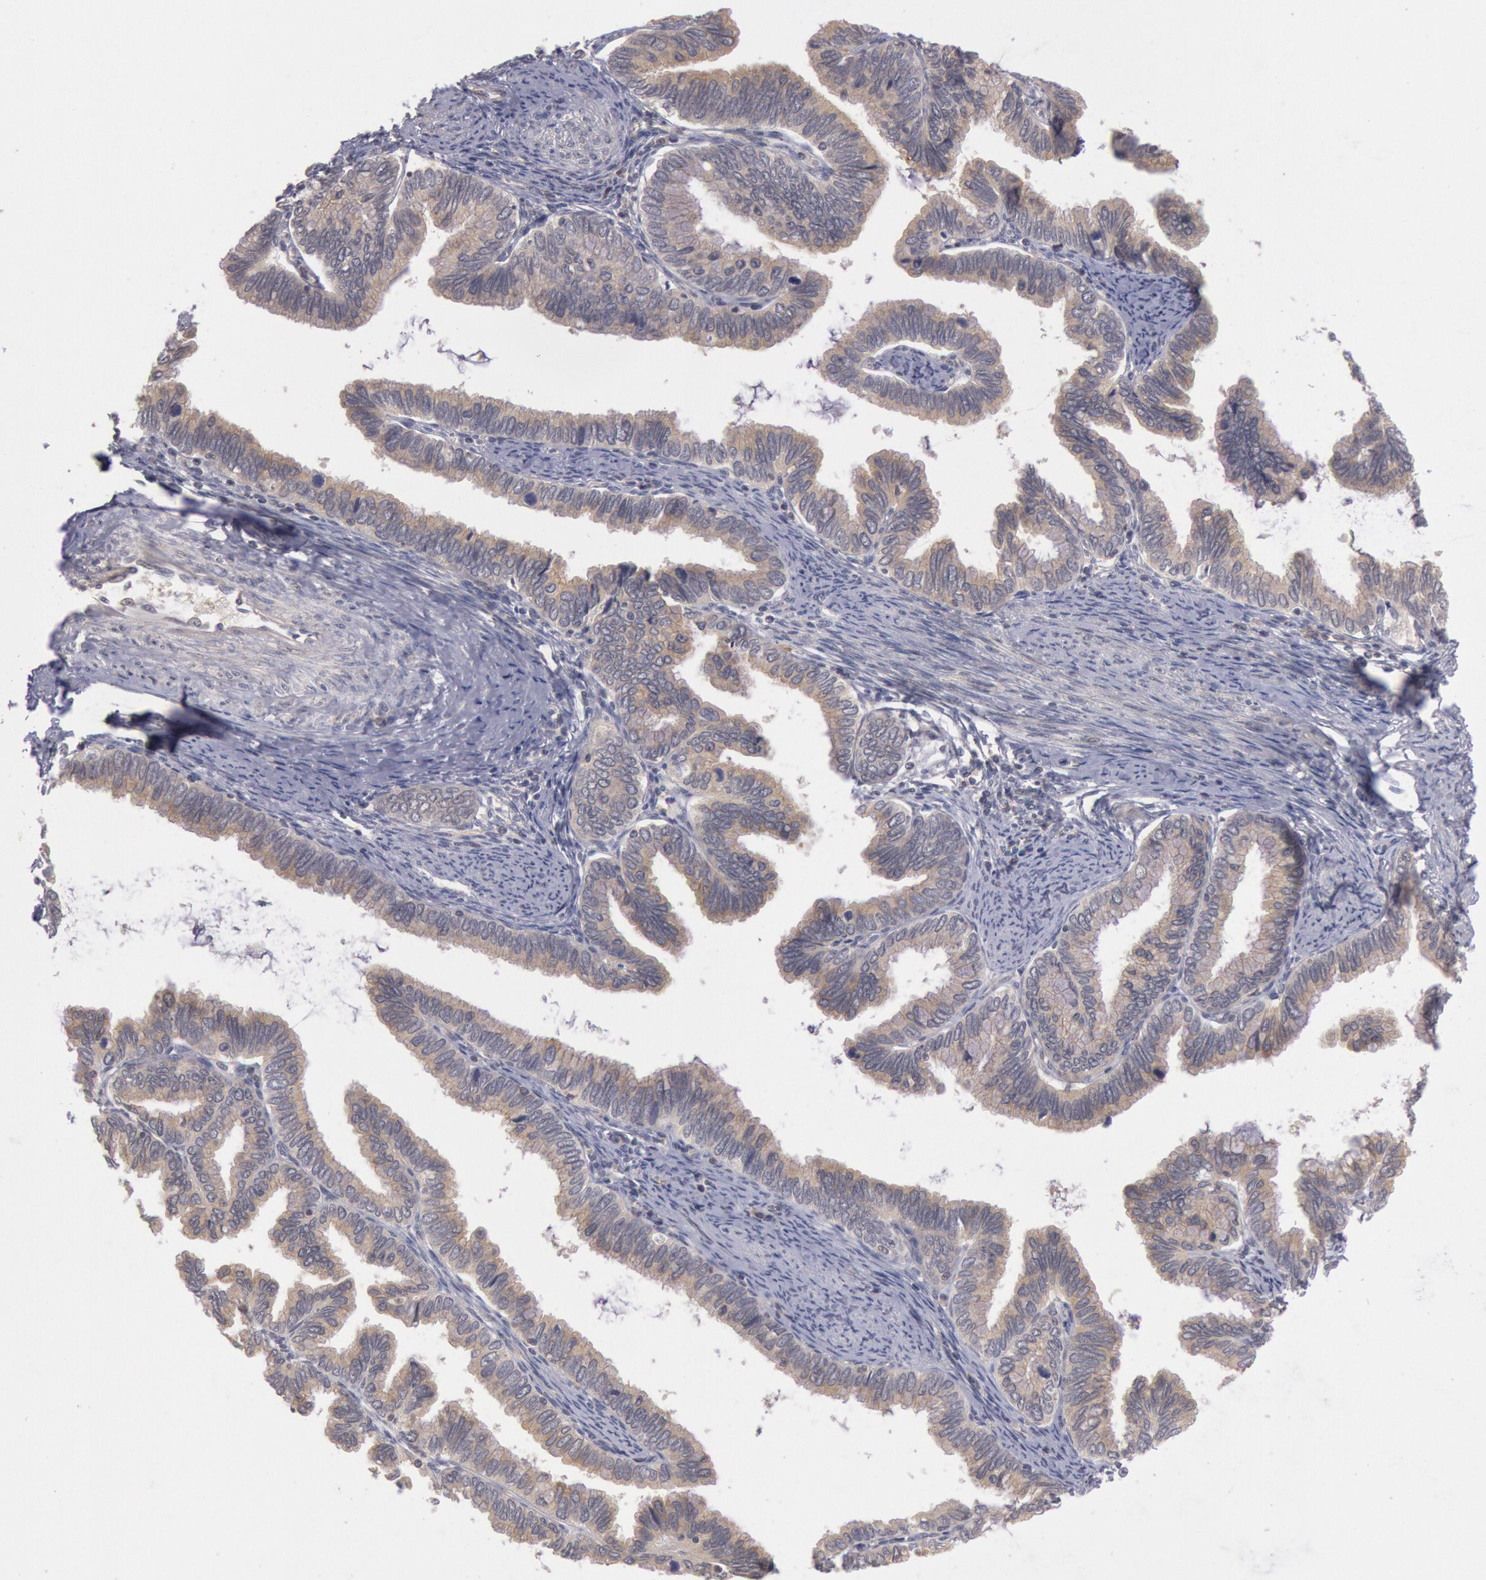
{"staining": {"intensity": "moderate", "quantity": ">75%", "location": "cytoplasmic/membranous"}, "tissue": "cervical cancer", "cell_type": "Tumor cells", "image_type": "cancer", "snomed": [{"axis": "morphology", "description": "Adenocarcinoma, NOS"}, {"axis": "topography", "description": "Cervix"}], "caption": "Adenocarcinoma (cervical) was stained to show a protein in brown. There is medium levels of moderate cytoplasmic/membranous positivity in approximately >75% of tumor cells.", "gene": "PLA2G6", "patient": {"sex": "female", "age": 49}}